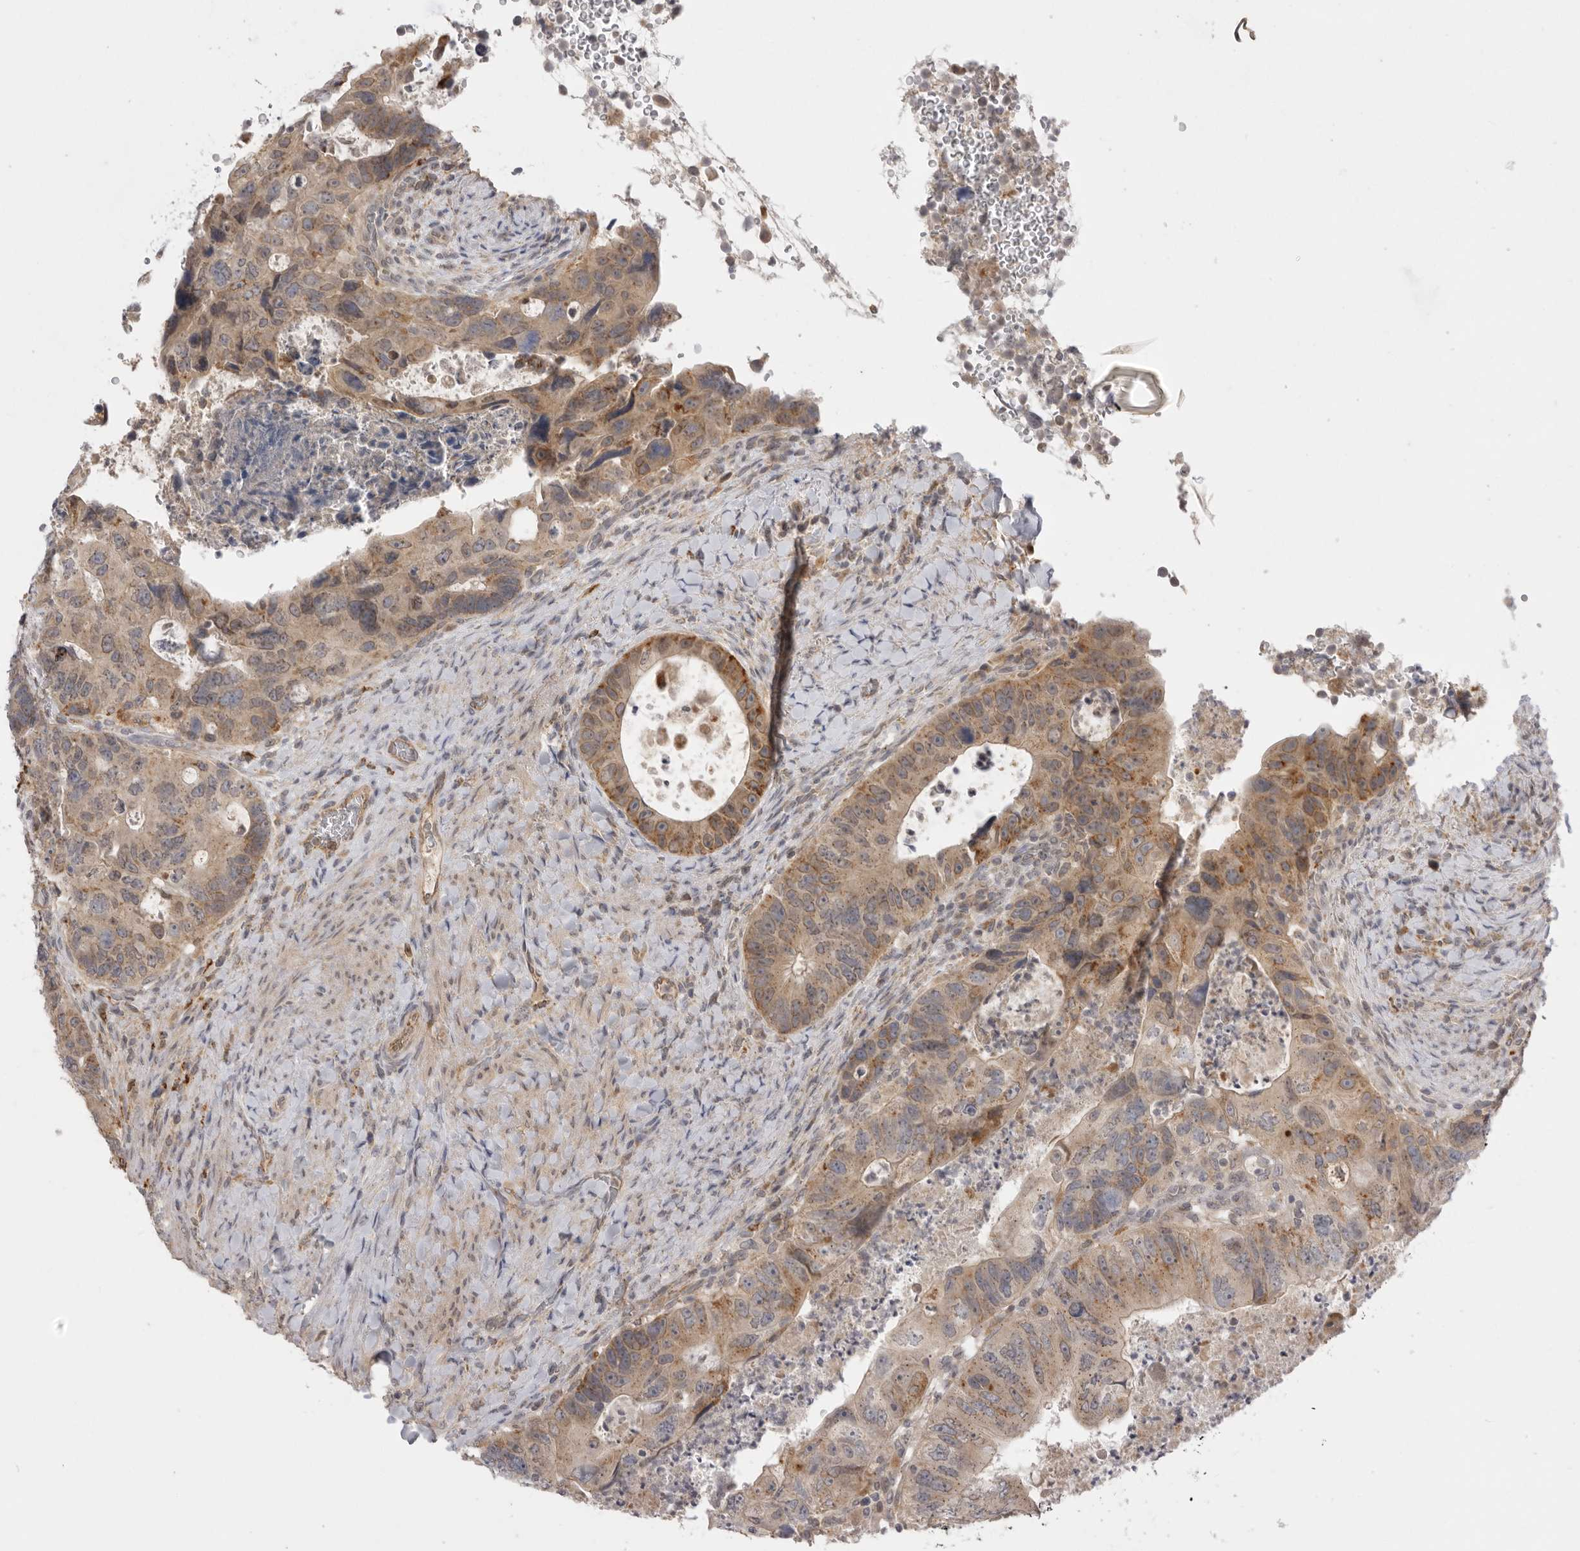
{"staining": {"intensity": "moderate", "quantity": ">75%", "location": "cytoplasmic/membranous"}, "tissue": "colorectal cancer", "cell_type": "Tumor cells", "image_type": "cancer", "snomed": [{"axis": "morphology", "description": "Adenocarcinoma, NOS"}, {"axis": "topography", "description": "Rectum"}], "caption": "Colorectal cancer stained with immunohistochemistry demonstrates moderate cytoplasmic/membranous positivity in approximately >75% of tumor cells. (DAB = brown stain, brightfield microscopy at high magnification).", "gene": "TLR3", "patient": {"sex": "male", "age": 59}}